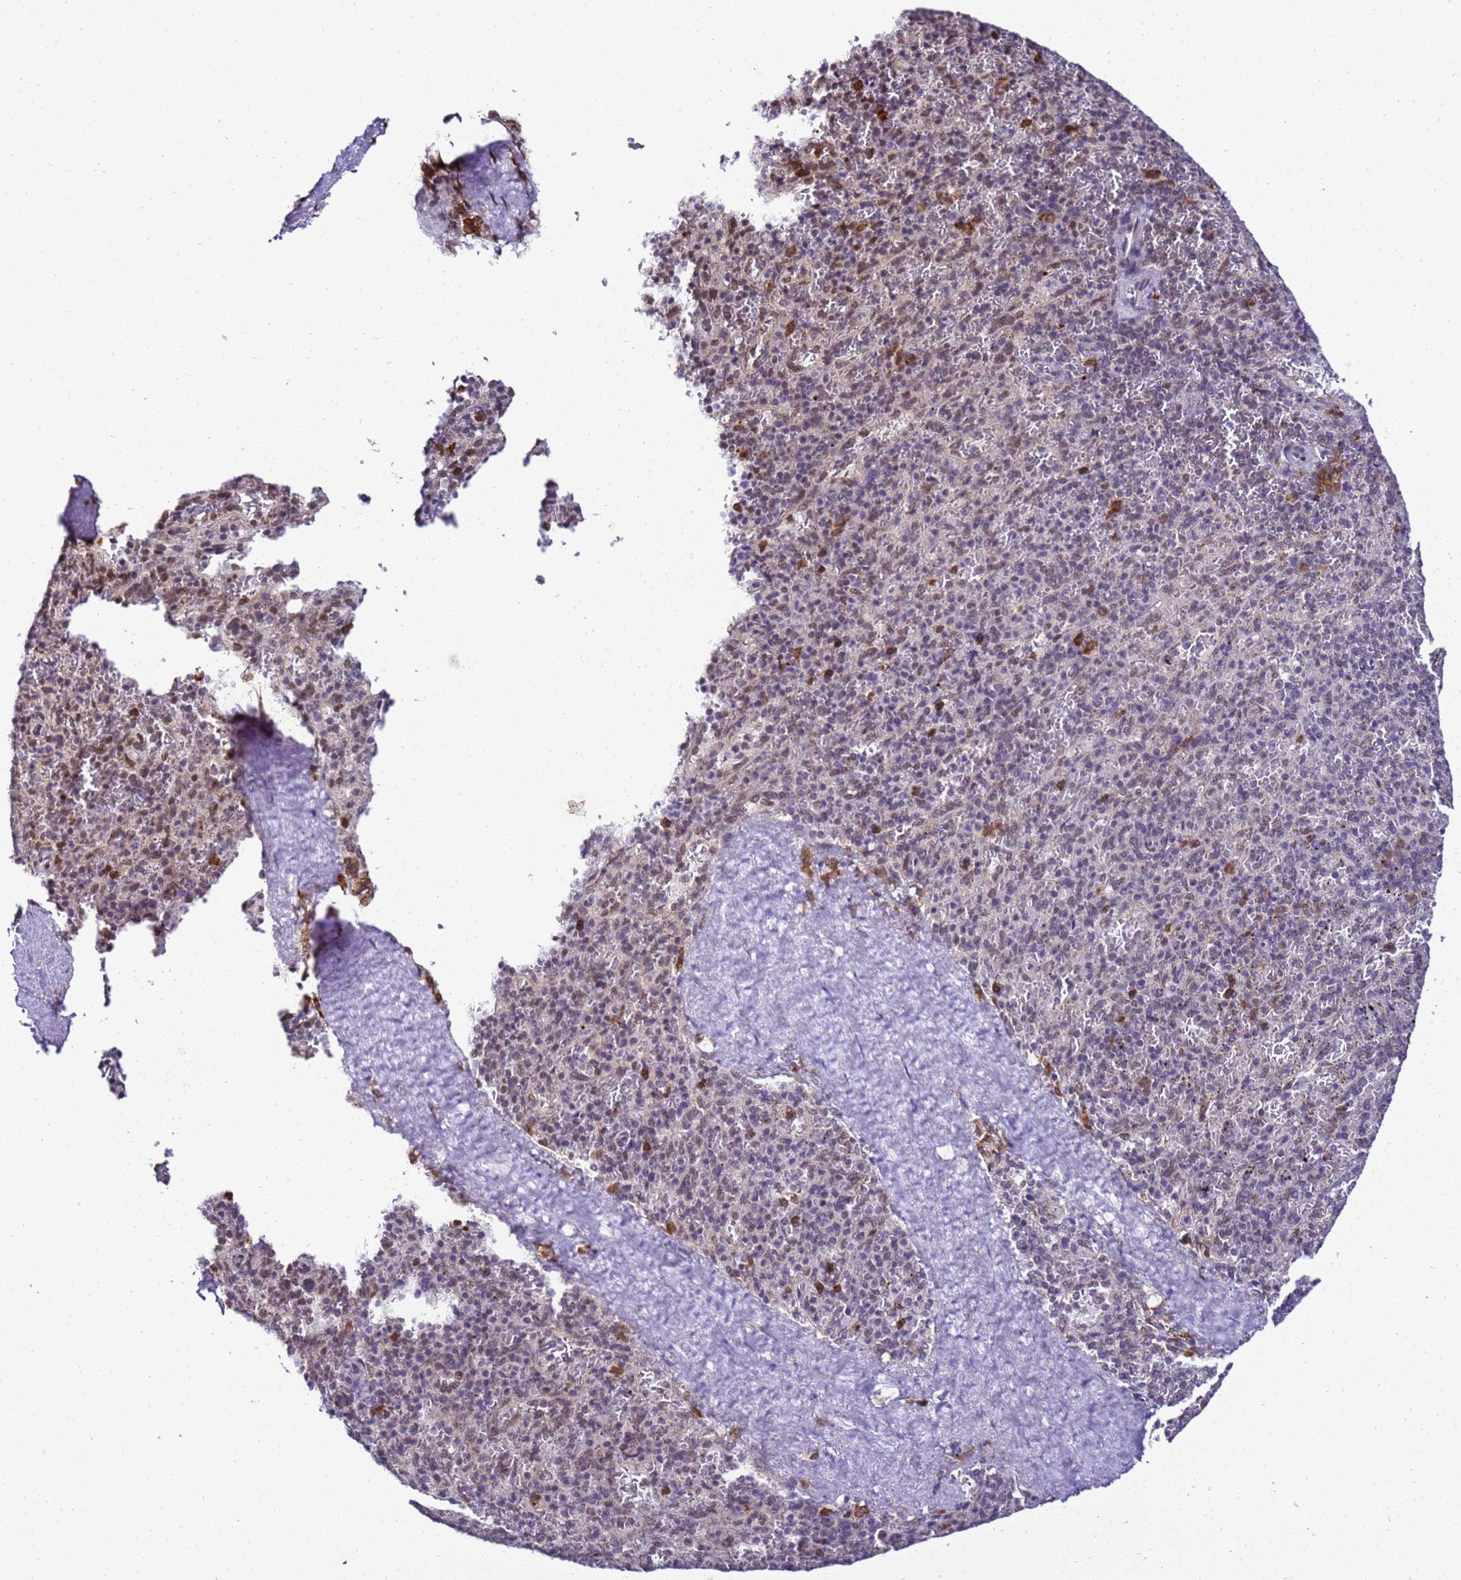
{"staining": {"intensity": "moderate", "quantity": "<25%", "location": "nuclear"}, "tissue": "spleen", "cell_type": "Cells in red pulp", "image_type": "normal", "snomed": [{"axis": "morphology", "description": "Normal tissue, NOS"}, {"axis": "topography", "description": "Spleen"}], "caption": "Immunohistochemistry (DAB) staining of unremarkable spleen shows moderate nuclear protein staining in approximately <25% of cells in red pulp.", "gene": "SMN1", "patient": {"sex": "male", "age": 82}}